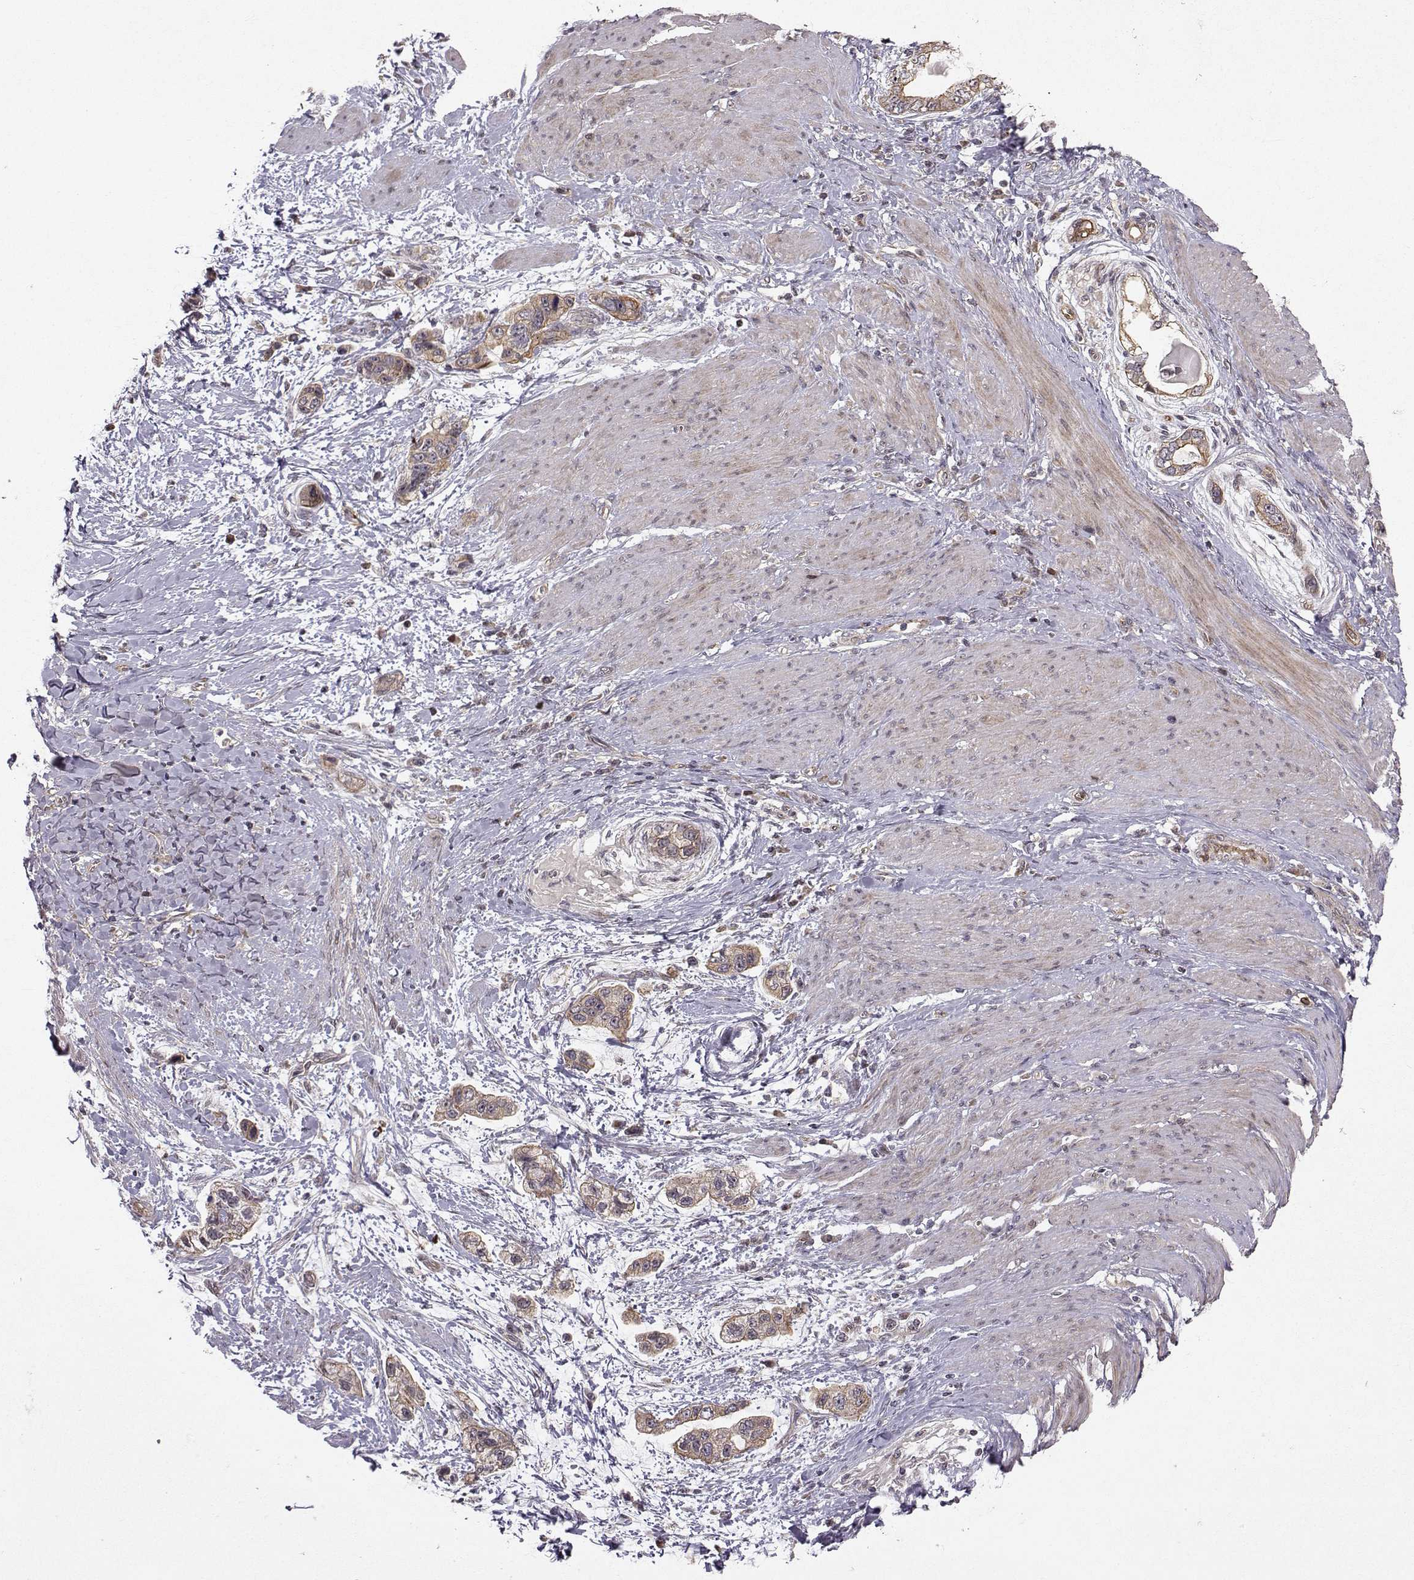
{"staining": {"intensity": "moderate", "quantity": "<25%", "location": "cytoplasmic/membranous"}, "tissue": "stomach cancer", "cell_type": "Tumor cells", "image_type": "cancer", "snomed": [{"axis": "morphology", "description": "Adenocarcinoma, NOS"}, {"axis": "topography", "description": "Stomach, lower"}], "caption": "There is low levels of moderate cytoplasmic/membranous staining in tumor cells of stomach cancer, as demonstrated by immunohistochemical staining (brown color).", "gene": "APC", "patient": {"sex": "female", "age": 93}}